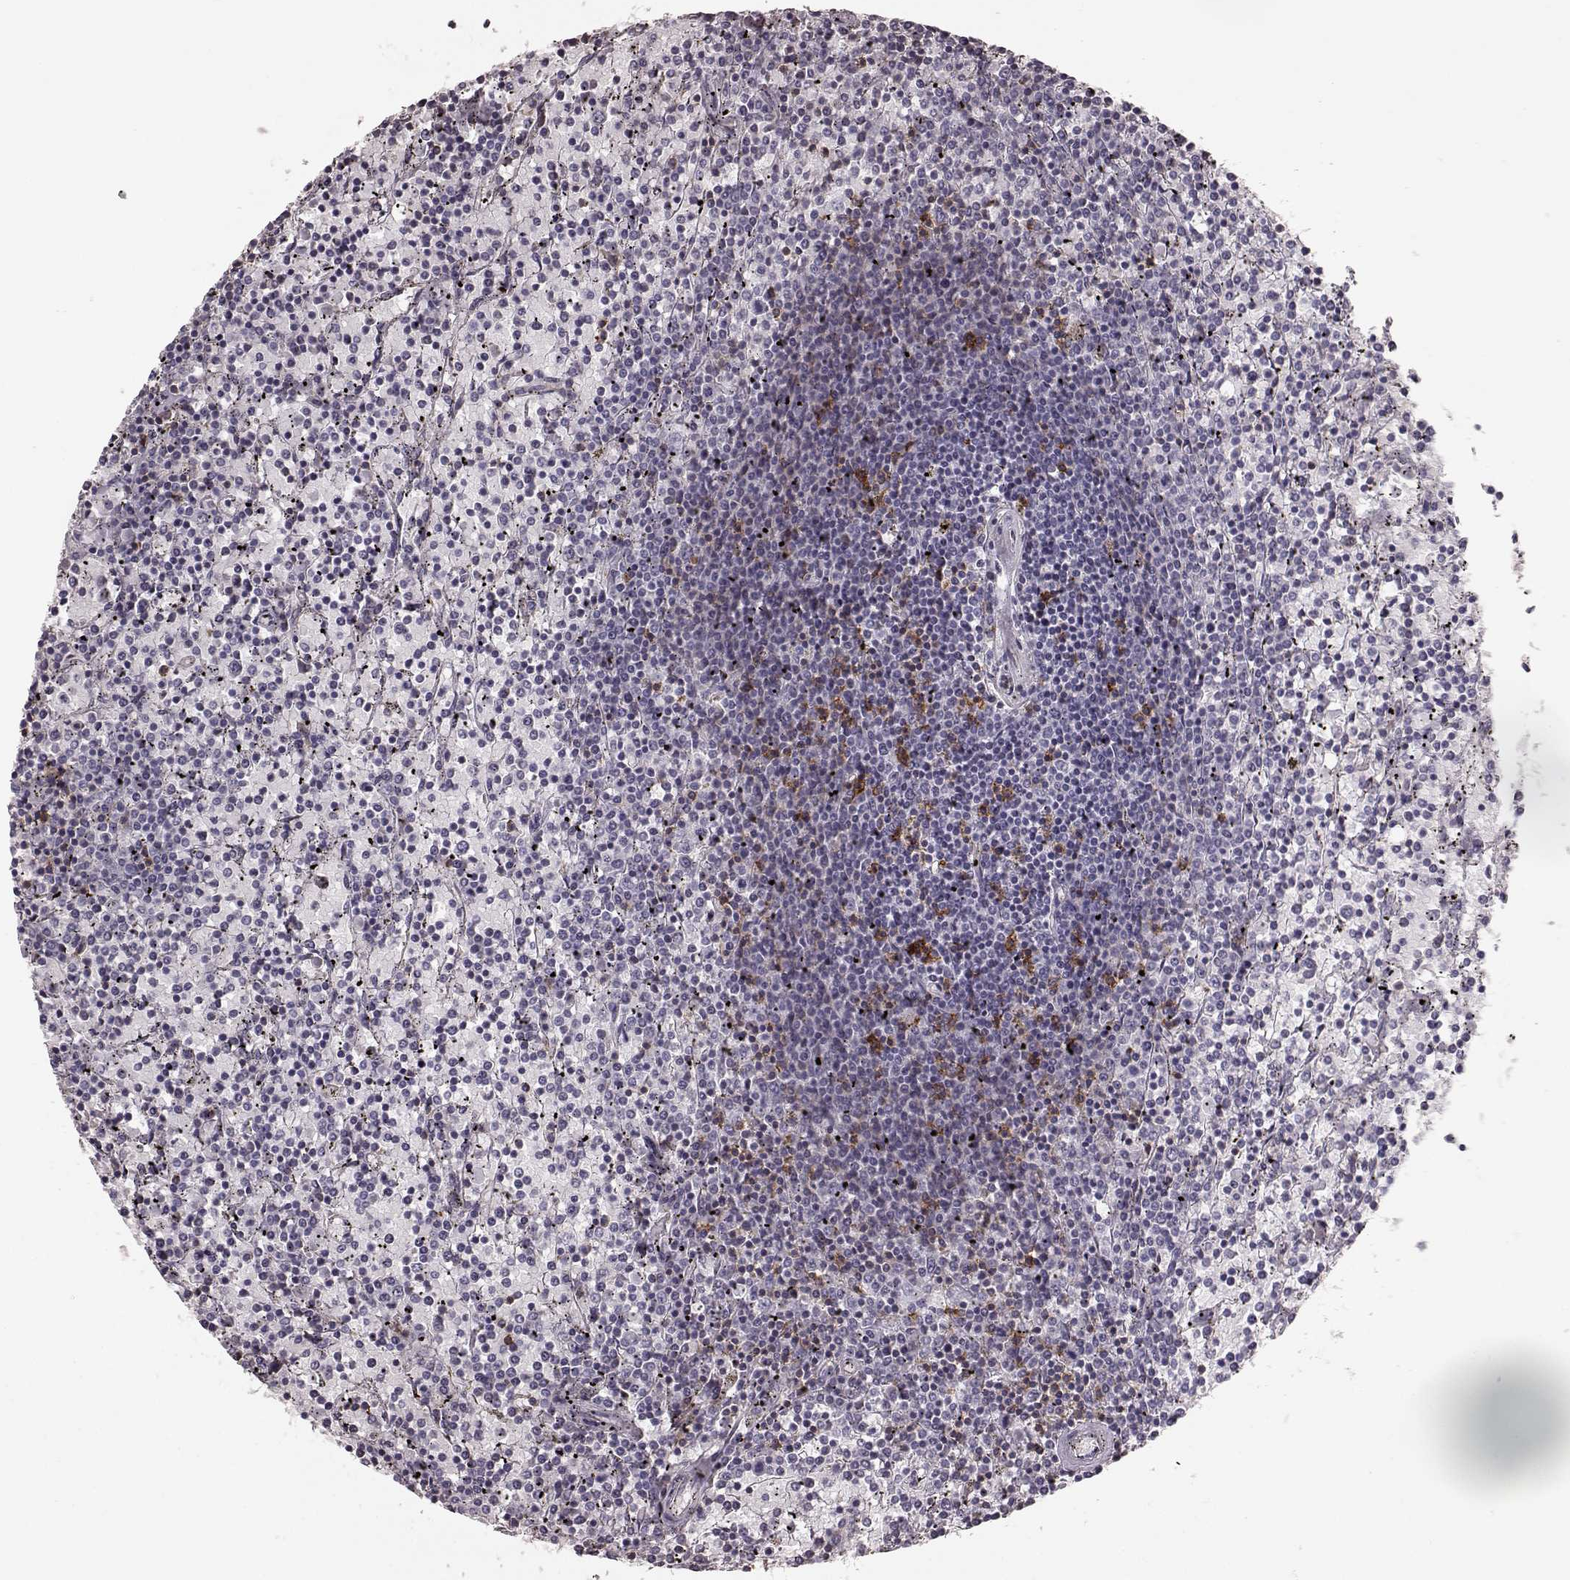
{"staining": {"intensity": "negative", "quantity": "none", "location": "none"}, "tissue": "lymphoma", "cell_type": "Tumor cells", "image_type": "cancer", "snomed": [{"axis": "morphology", "description": "Malignant lymphoma, non-Hodgkin's type, Low grade"}, {"axis": "topography", "description": "Spleen"}], "caption": "Immunohistochemical staining of human lymphoma reveals no significant expression in tumor cells.", "gene": "PDCD1", "patient": {"sex": "female", "age": 77}}